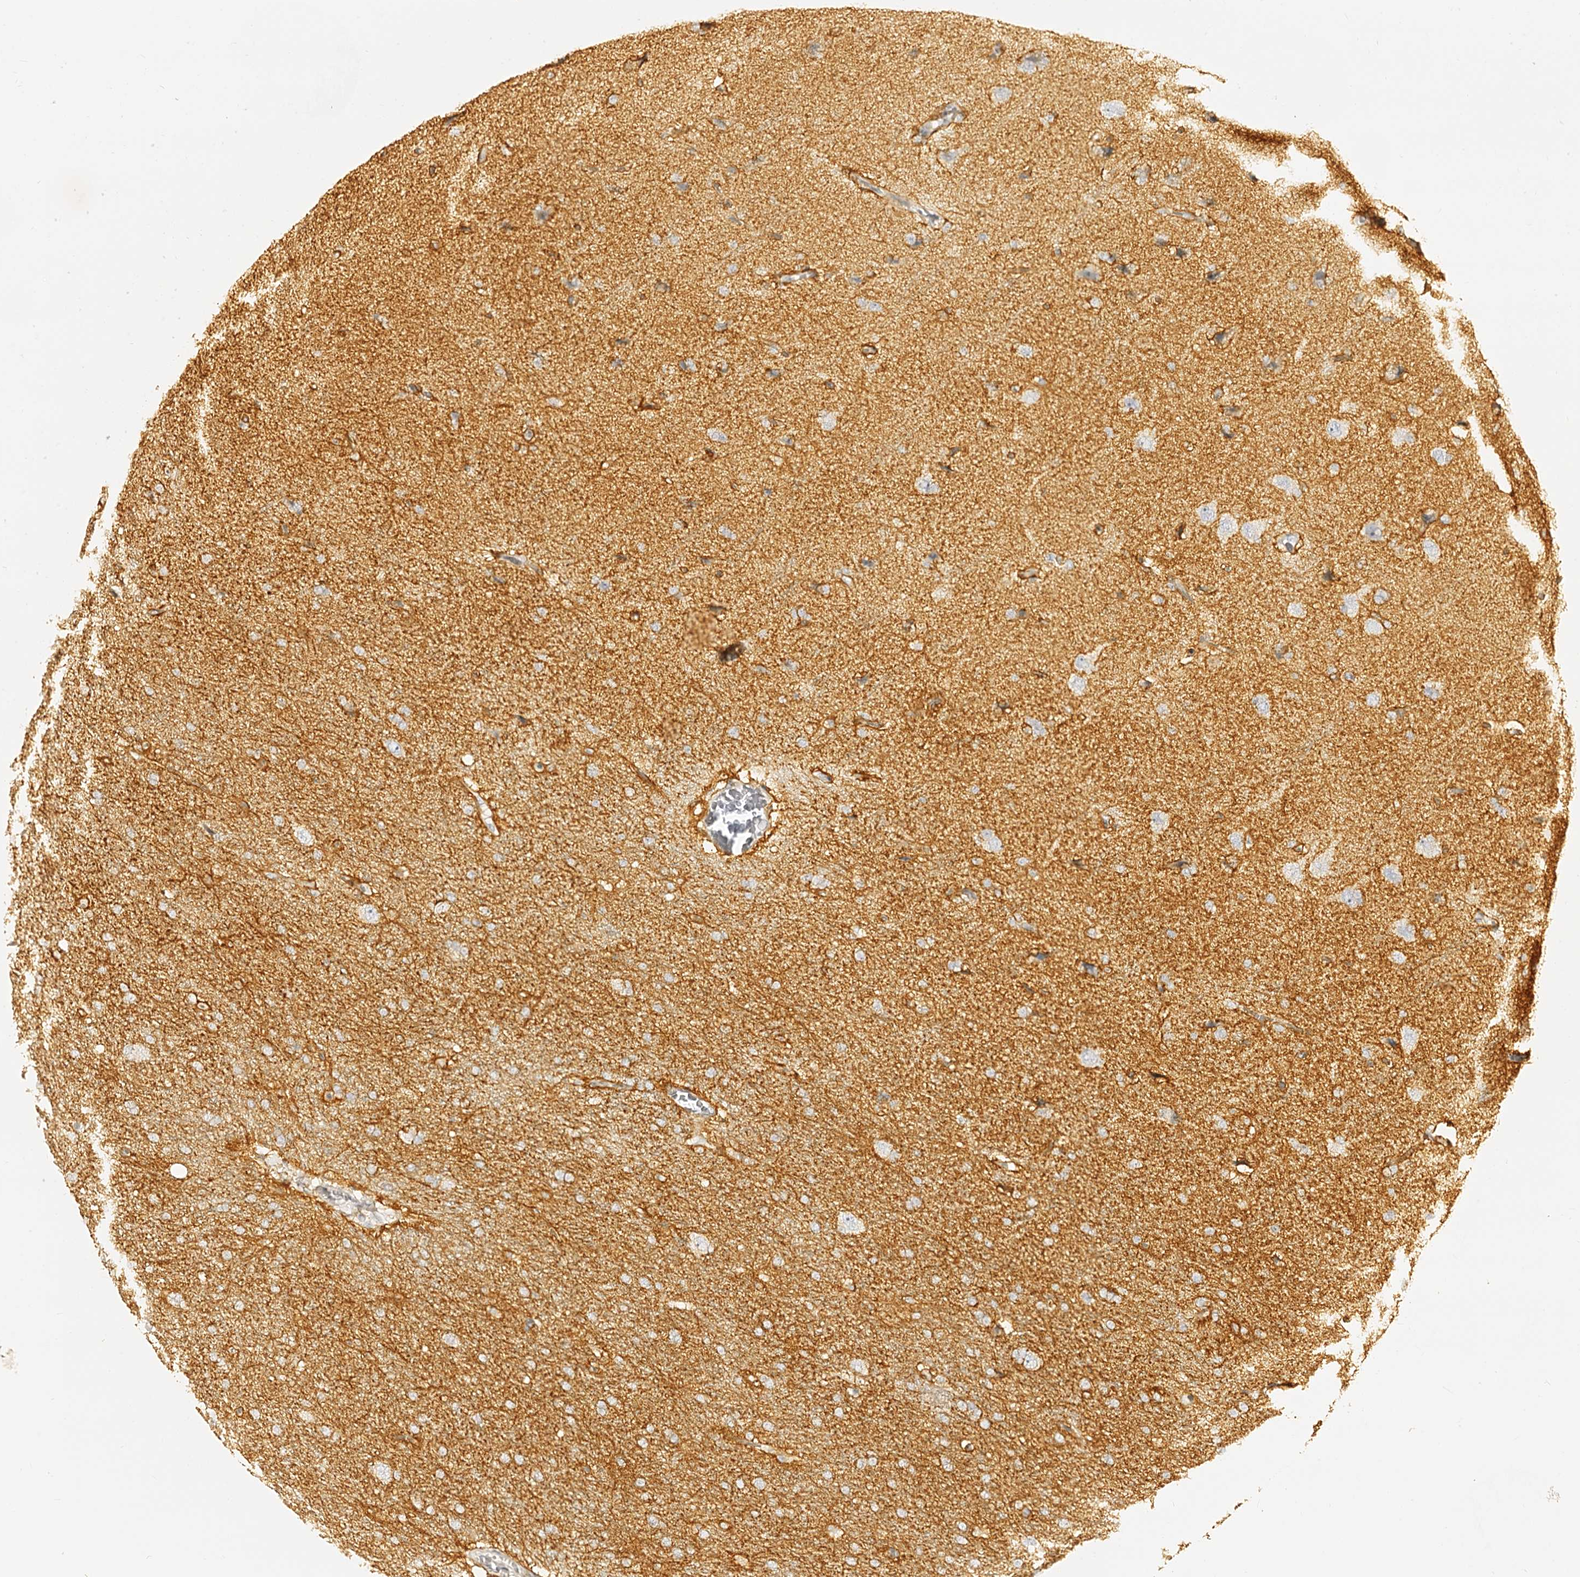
{"staining": {"intensity": "negative", "quantity": "none", "location": "none"}, "tissue": "glioma", "cell_type": "Tumor cells", "image_type": "cancer", "snomed": [{"axis": "morphology", "description": "Glioma, malignant, High grade"}, {"axis": "topography", "description": "Brain"}], "caption": "Histopathology image shows no significant protein expression in tumor cells of glioma.", "gene": "SLC1A3", "patient": {"sex": "male", "age": 72}}